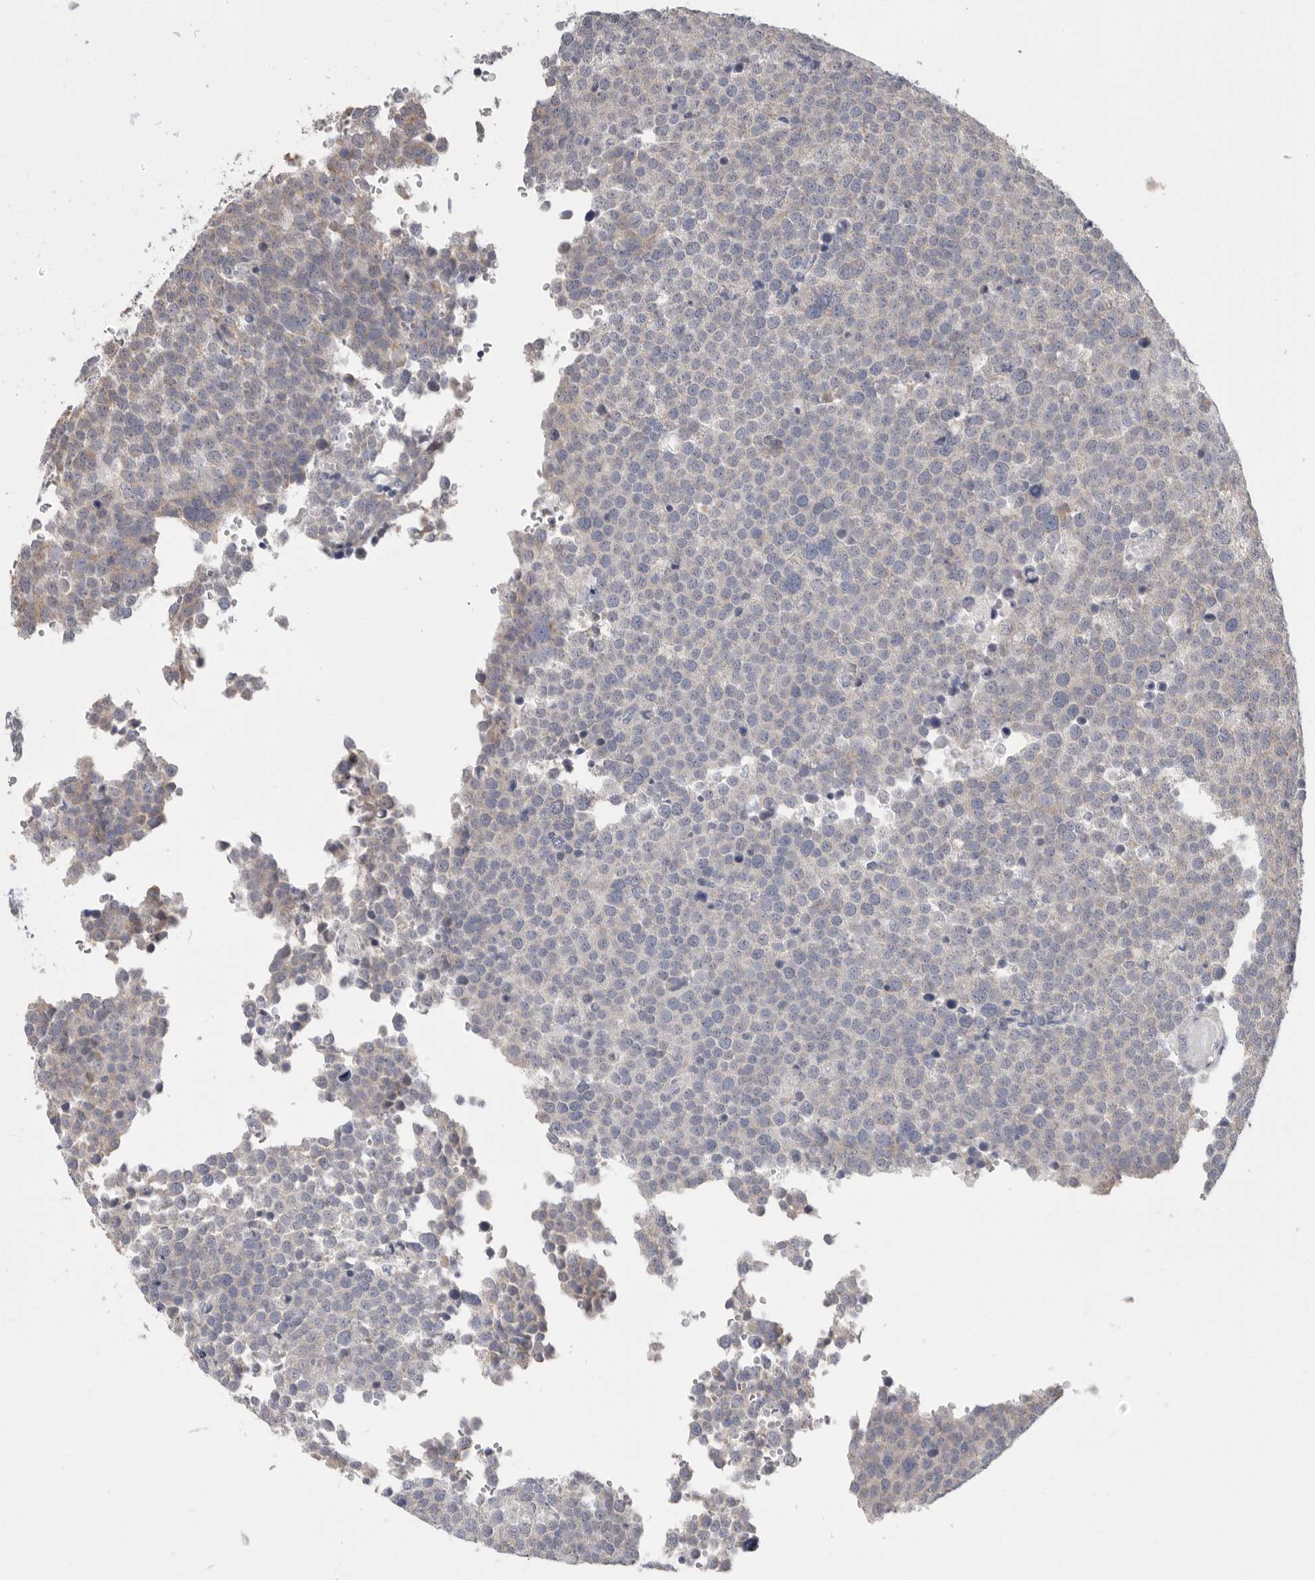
{"staining": {"intensity": "negative", "quantity": "none", "location": "none"}, "tissue": "testis cancer", "cell_type": "Tumor cells", "image_type": "cancer", "snomed": [{"axis": "morphology", "description": "Seminoma, NOS"}, {"axis": "topography", "description": "Testis"}], "caption": "A high-resolution image shows IHC staining of testis cancer (seminoma), which displays no significant expression in tumor cells. (Immunohistochemistry (ihc), brightfield microscopy, high magnification).", "gene": "MTFR1L", "patient": {"sex": "male", "age": 71}}